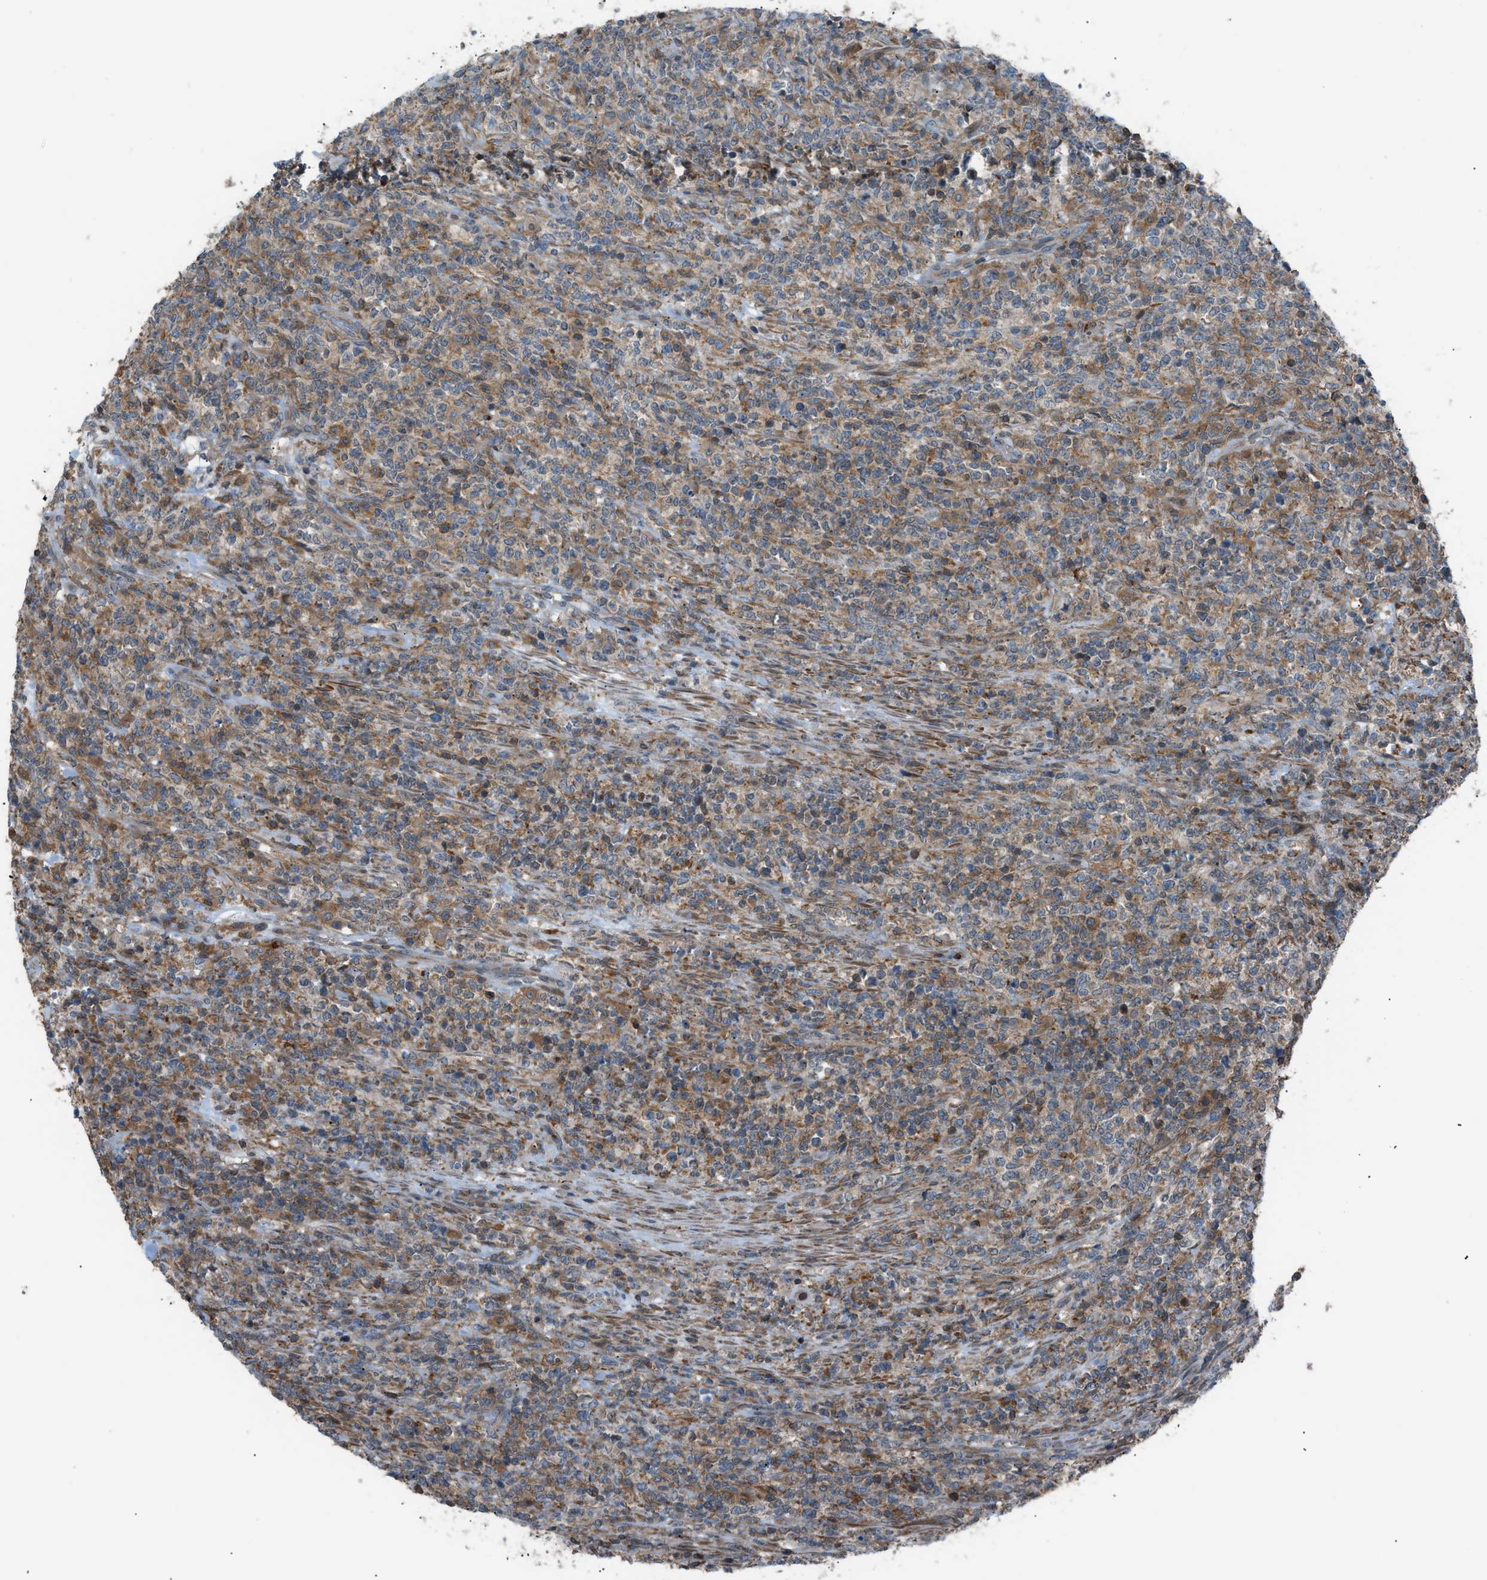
{"staining": {"intensity": "moderate", "quantity": "25%-75%", "location": "cytoplasmic/membranous"}, "tissue": "lymphoma", "cell_type": "Tumor cells", "image_type": "cancer", "snomed": [{"axis": "morphology", "description": "Malignant lymphoma, non-Hodgkin's type, High grade"}, {"axis": "topography", "description": "Soft tissue"}], "caption": "Protein expression analysis of malignant lymphoma, non-Hodgkin's type (high-grade) reveals moderate cytoplasmic/membranous staining in approximately 25%-75% of tumor cells.", "gene": "DYRK1A", "patient": {"sex": "male", "age": 18}}